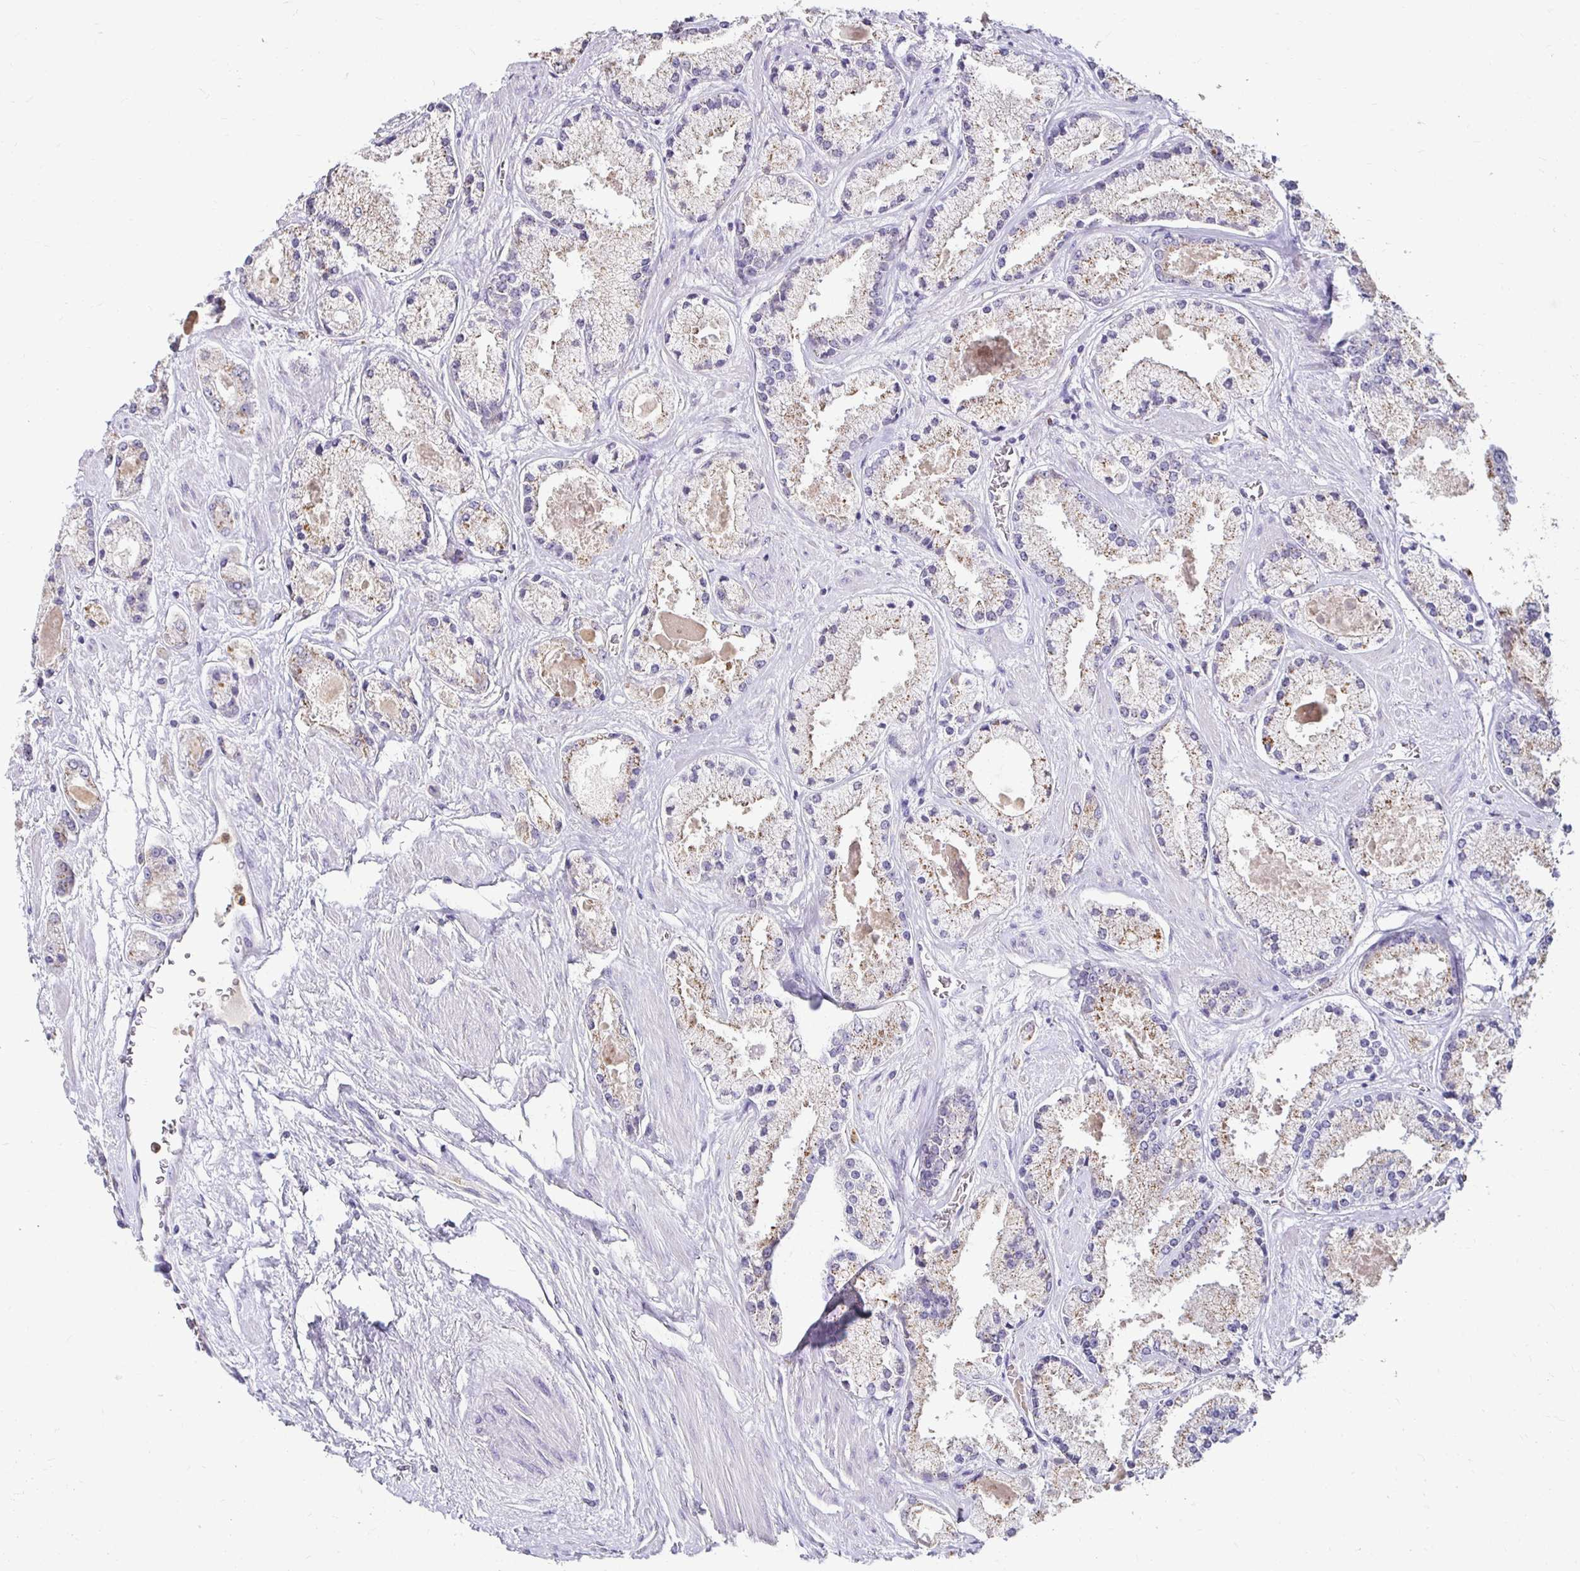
{"staining": {"intensity": "weak", "quantity": "<25%", "location": "cytoplasmic/membranous"}, "tissue": "prostate cancer", "cell_type": "Tumor cells", "image_type": "cancer", "snomed": [{"axis": "morphology", "description": "Adenocarcinoma, High grade"}, {"axis": "topography", "description": "Prostate"}], "caption": "Tumor cells show no significant protein expression in adenocarcinoma (high-grade) (prostate).", "gene": "GK2", "patient": {"sex": "male", "age": 67}}